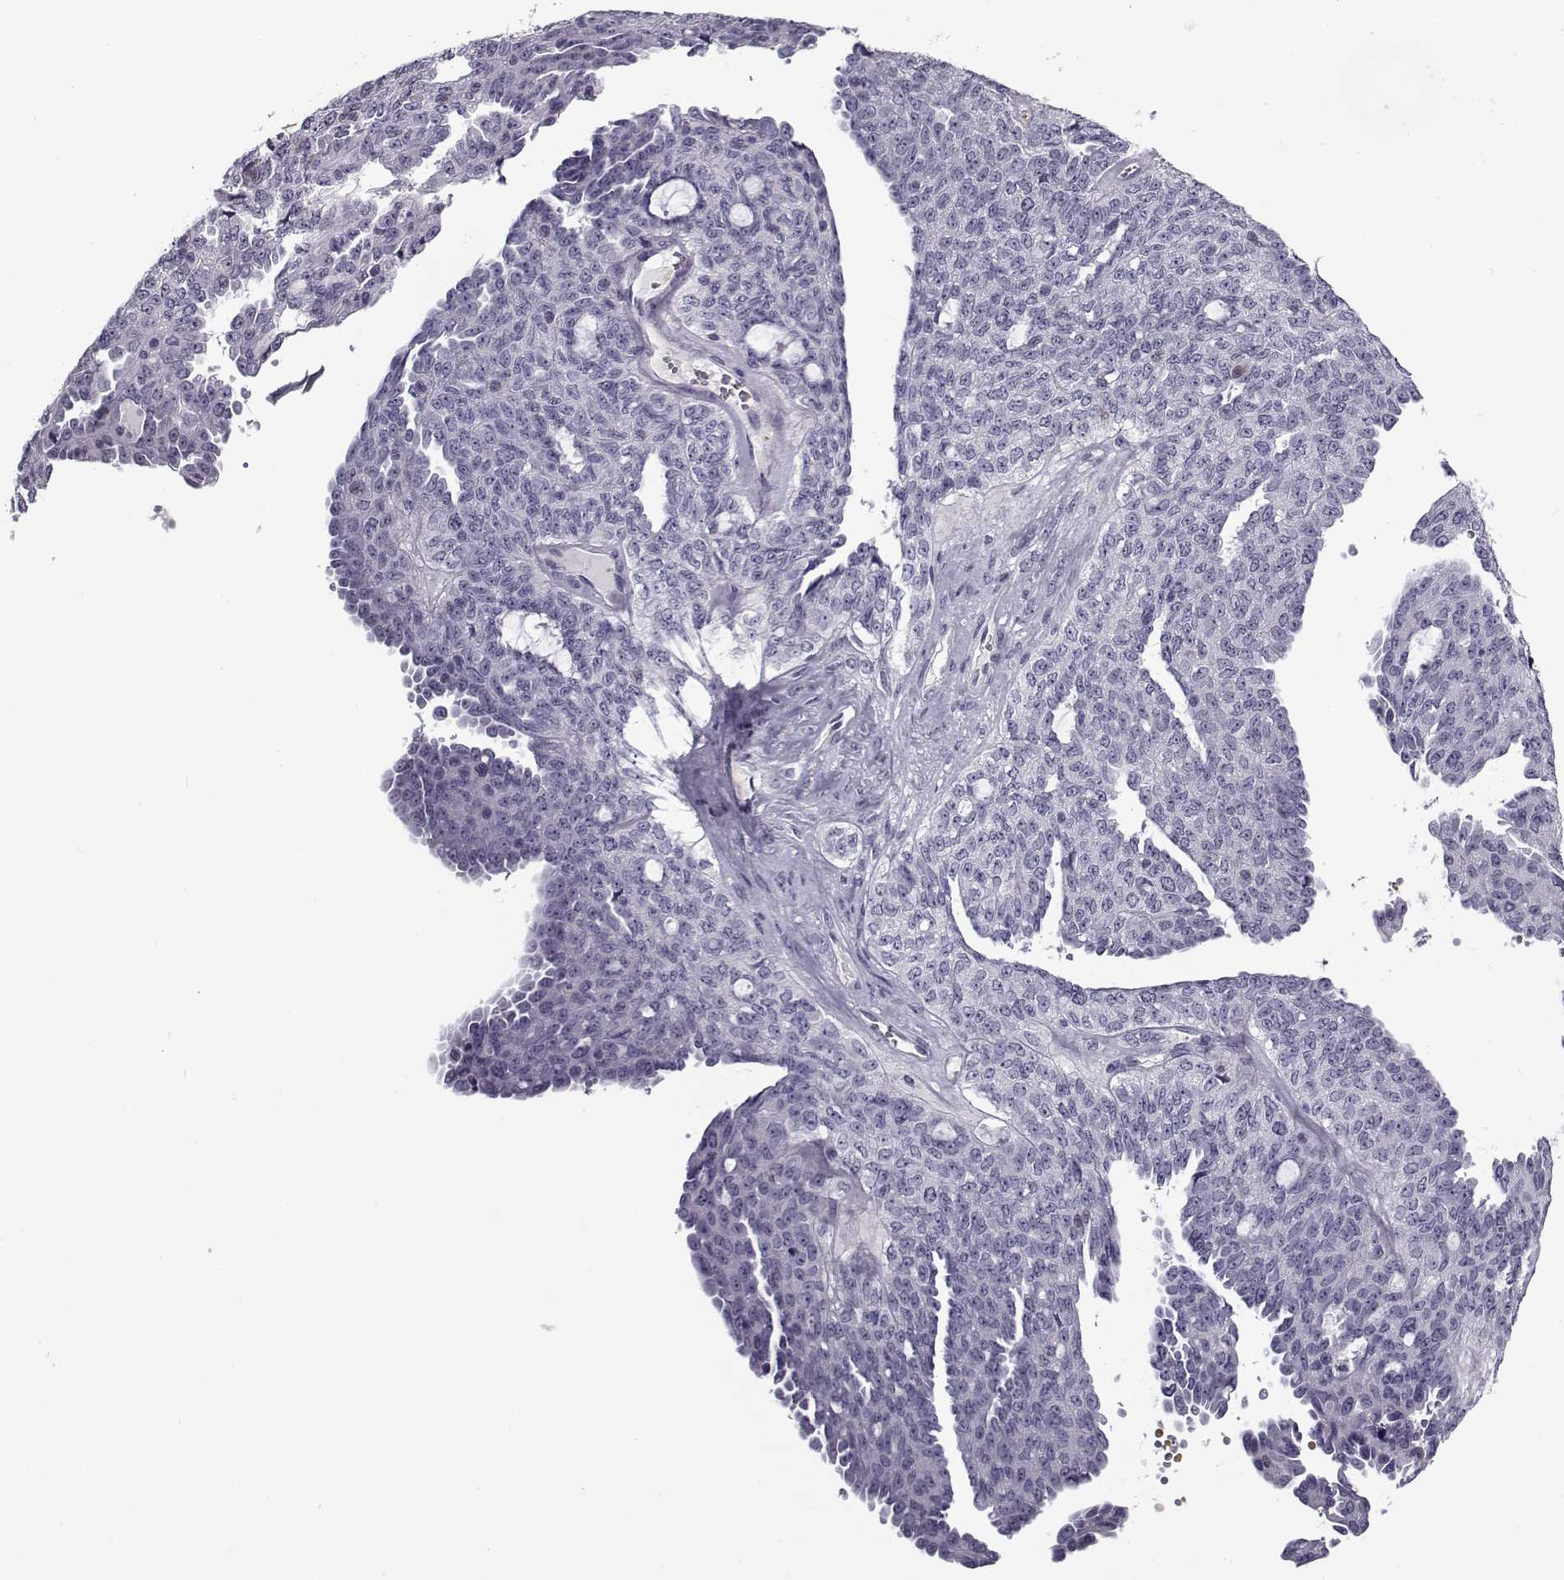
{"staining": {"intensity": "negative", "quantity": "none", "location": "none"}, "tissue": "ovarian cancer", "cell_type": "Tumor cells", "image_type": "cancer", "snomed": [{"axis": "morphology", "description": "Cystadenocarcinoma, serous, NOS"}, {"axis": "topography", "description": "Ovary"}], "caption": "Tumor cells are negative for protein expression in human serous cystadenocarcinoma (ovarian).", "gene": "SNCA", "patient": {"sex": "female", "age": 71}}